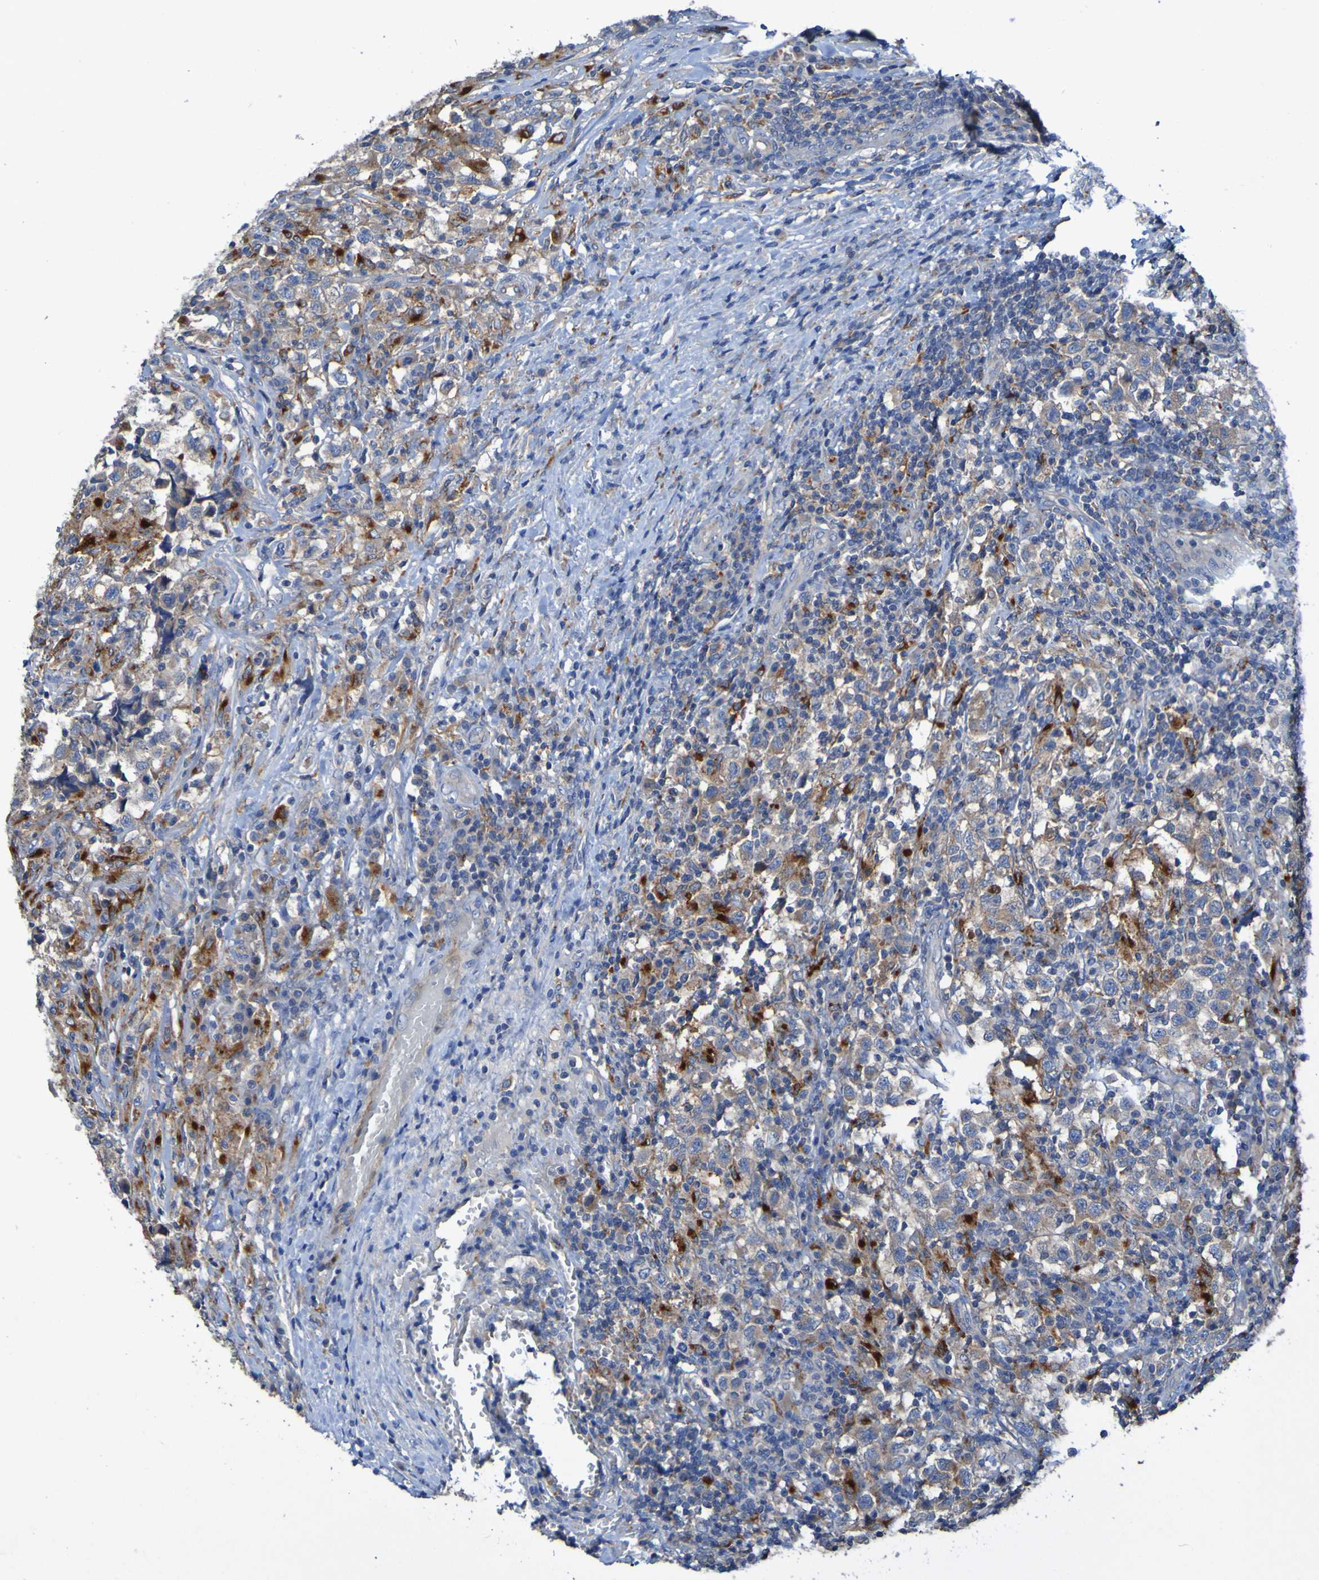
{"staining": {"intensity": "moderate", "quantity": "25%-75%", "location": "cytoplasmic/membranous"}, "tissue": "testis cancer", "cell_type": "Tumor cells", "image_type": "cancer", "snomed": [{"axis": "morphology", "description": "Carcinoma, Embryonal, NOS"}, {"axis": "topography", "description": "Testis"}], "caption": "Immunohistochemistry (IHC) of testis embryonal carcinoma demonstrates medium levels of moderate cytoplasmic/membranous positivity in approximately 25%-75% of tumor cells. (DAB = brown stain, brightfield microscopy at high magnification).", "gene": "ARHGEF16", "patient": {"sex": "male", "age": 21}}